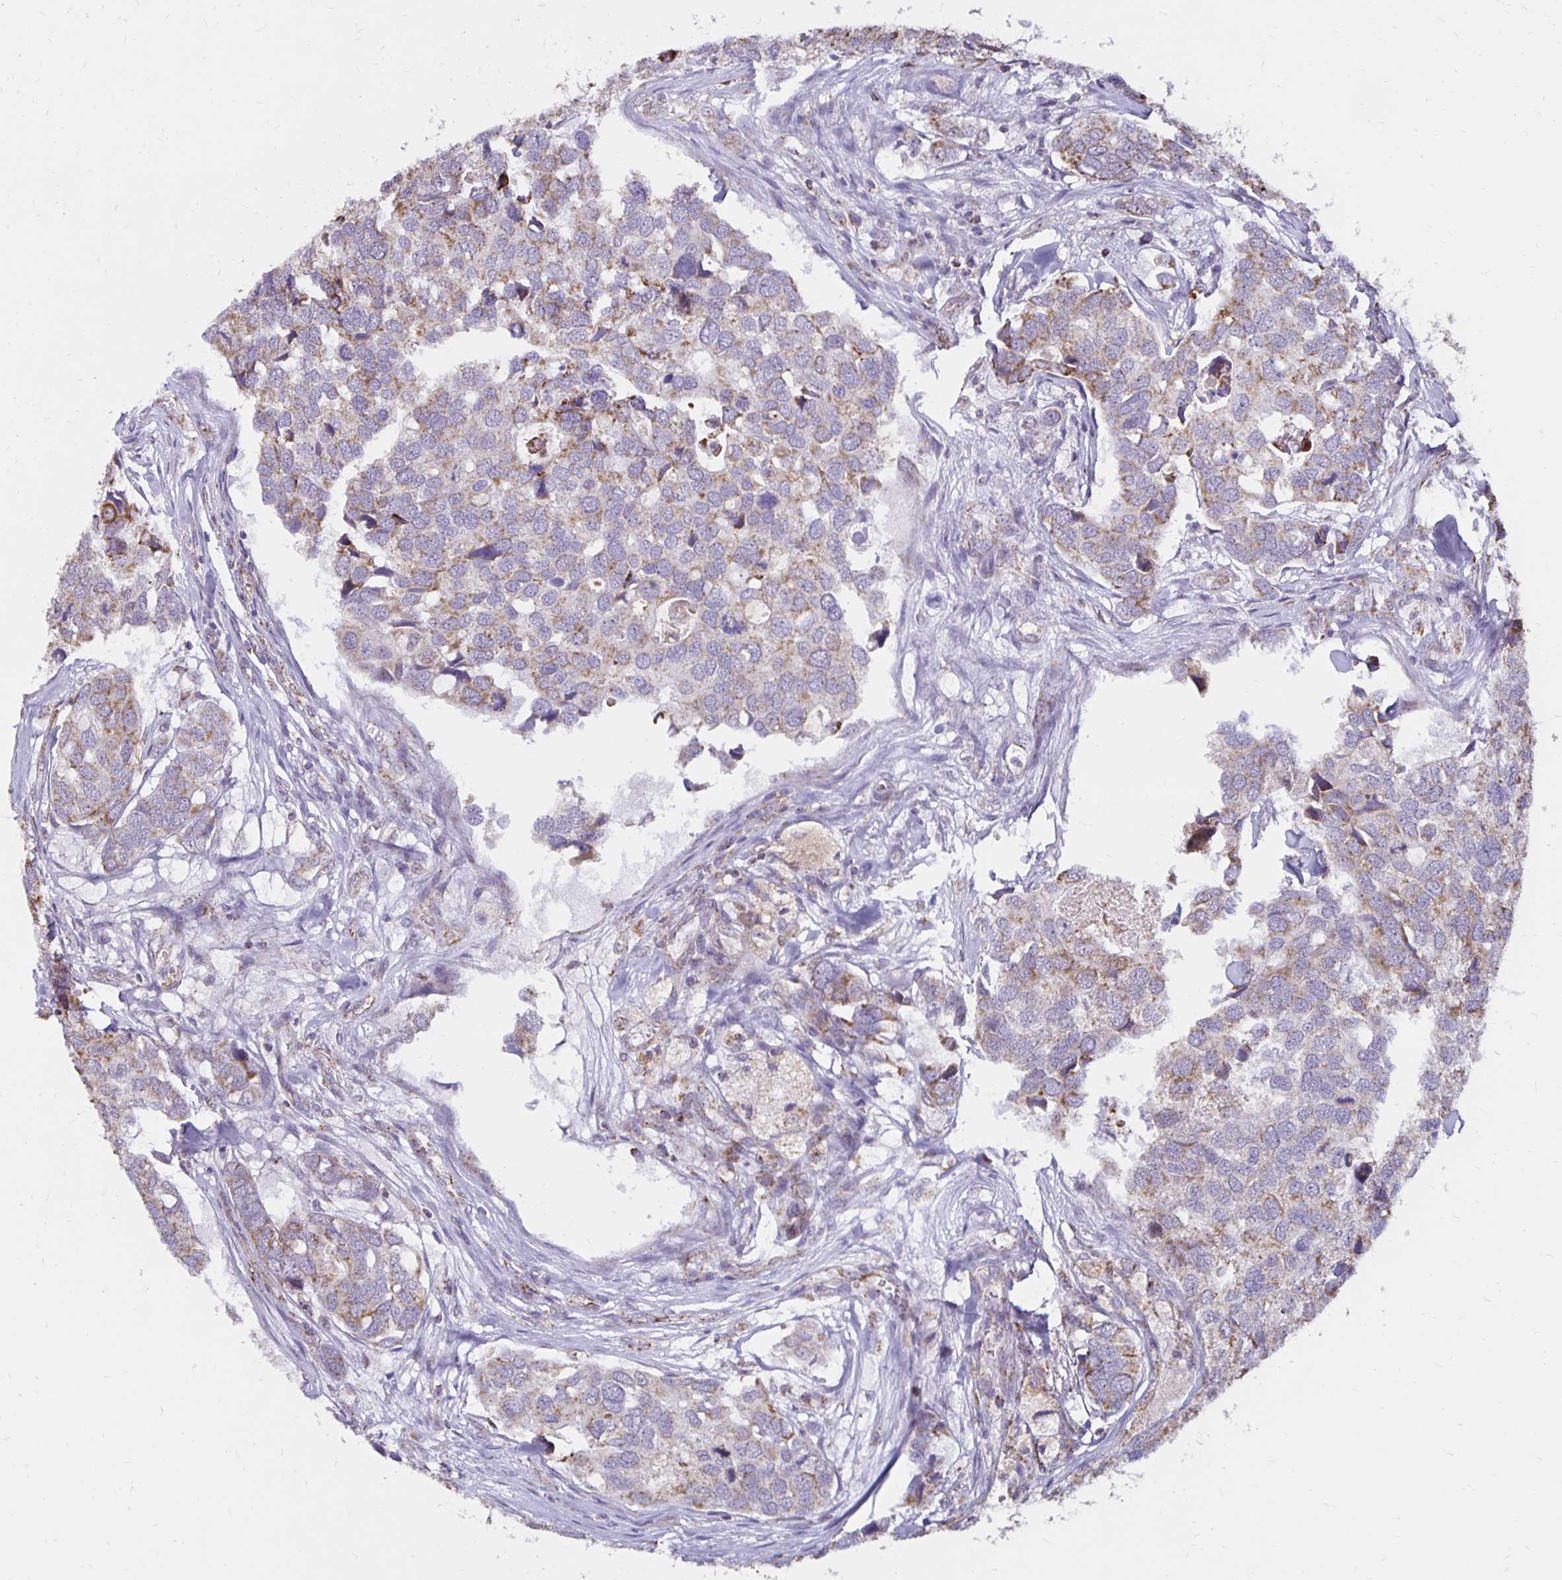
{"staining": {"intensity": "weak", "quantity": "25%-75%", "location": "cytoplasmic/membranous"}, "tissue": "breast cancer", "cell_type": "Tumor cells", "image_type": "cancer", "snomed": [{"axis": "morphology", "description": "Duct carcinoma"}, {"axis": "topography", "description": "Breast"}], "caption": "Breast invasive ductal carcinoma tissue reveals weak cytoplasmic/membranous staining in approximately 25%-75% of tumor cells, visualized by immunohistochemistry.", "gene": "IER3", "patient": {"sex": "female", "age": 83}}